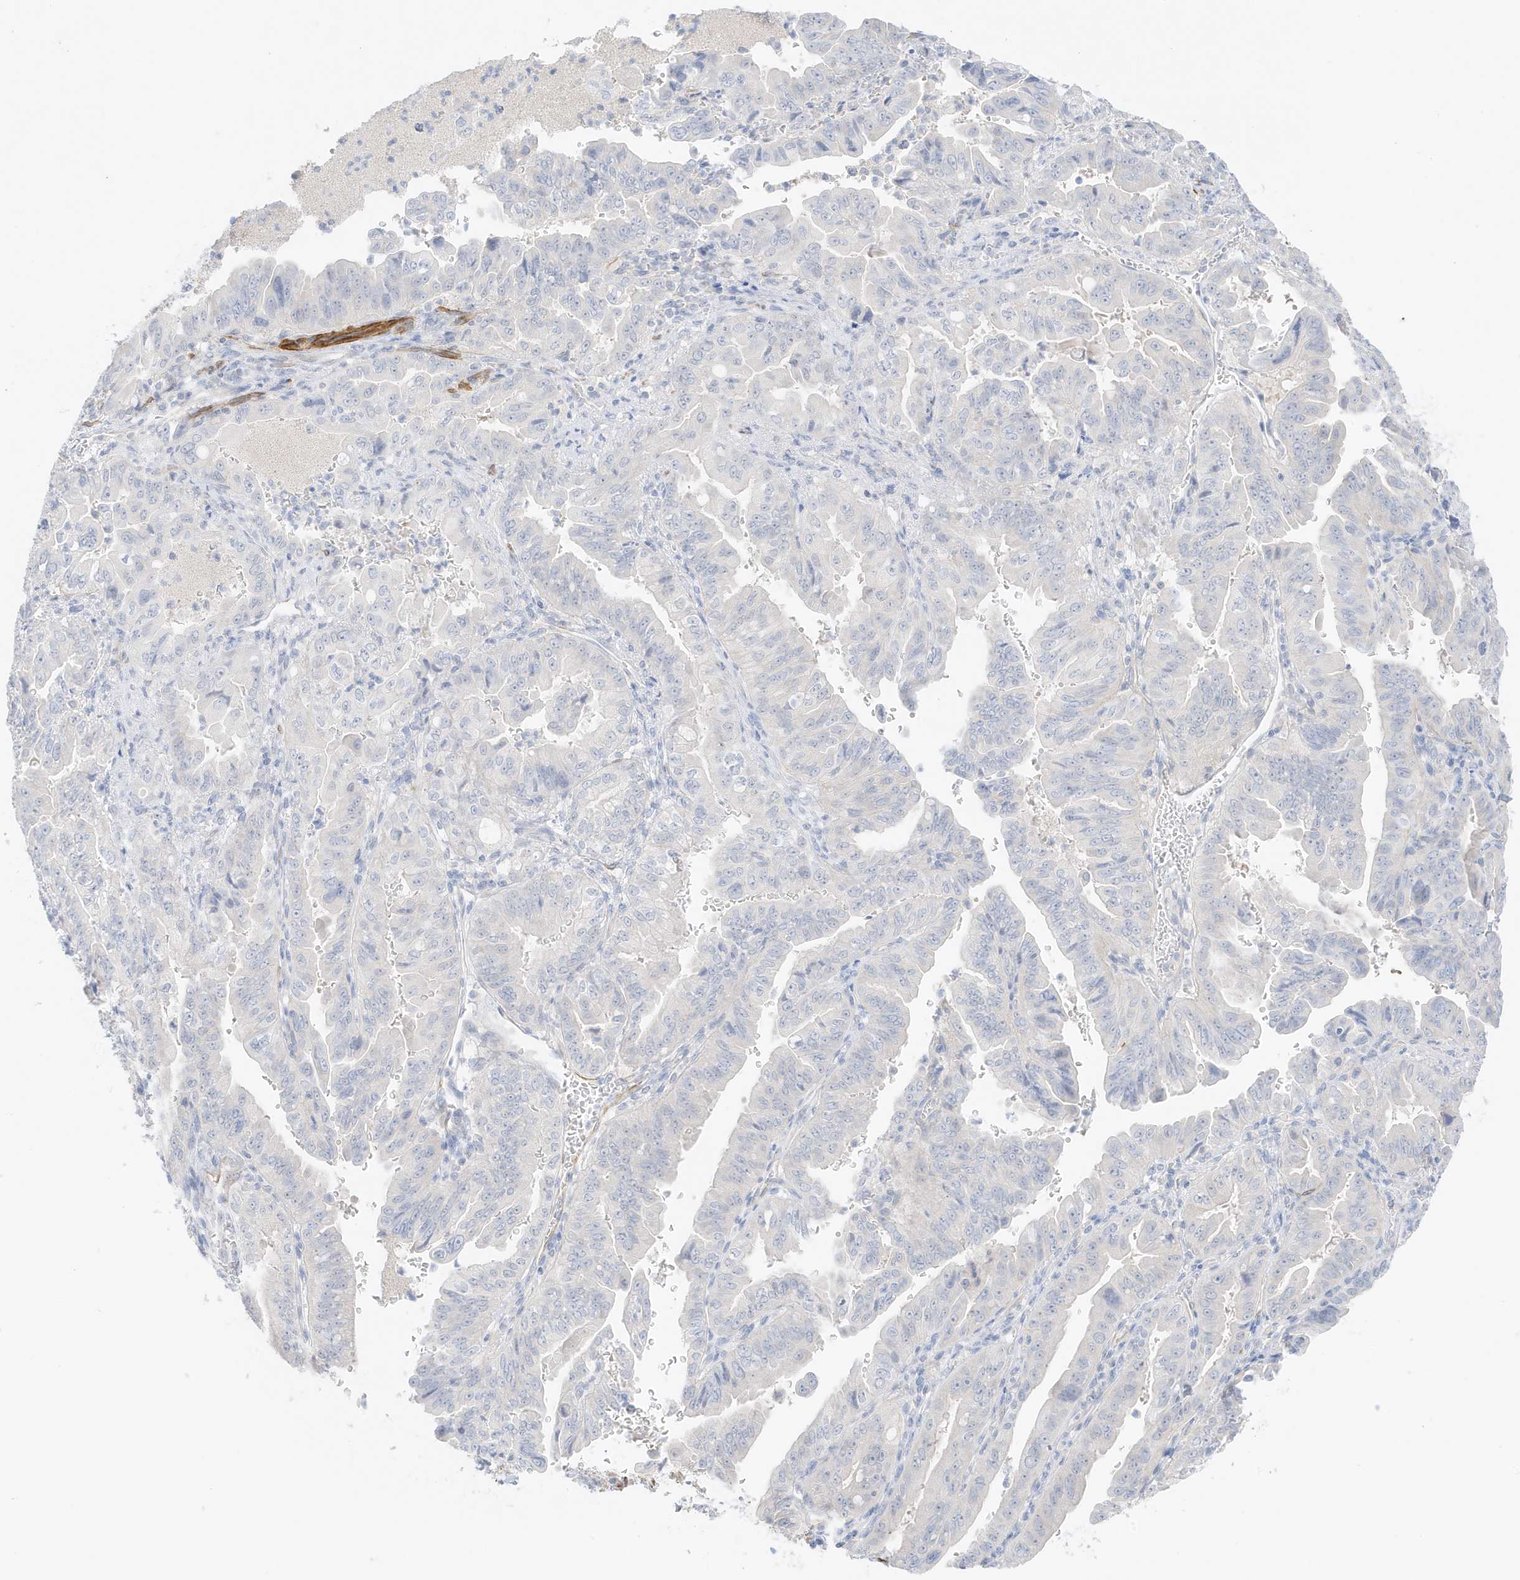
{"staining": {"intensity": "negative", "quantity": "none", "location": "none"}, "tissue": "pancreatic cancer", "cell_type": "Tumor cells", "image_type": "cancer", "snomed": [{"axis": "morphology", "description": "Adenocarcinoma, NOS"}, {"axis": "topography", "description": "Pancreas"}], "caption": "An IHC micrograph of pancreatic cancer is shown. There is no staining in tumor cells of pancreatic cancer.", "gene": "SLC22A13", "patient": {"sex": "male", "age": 70}}